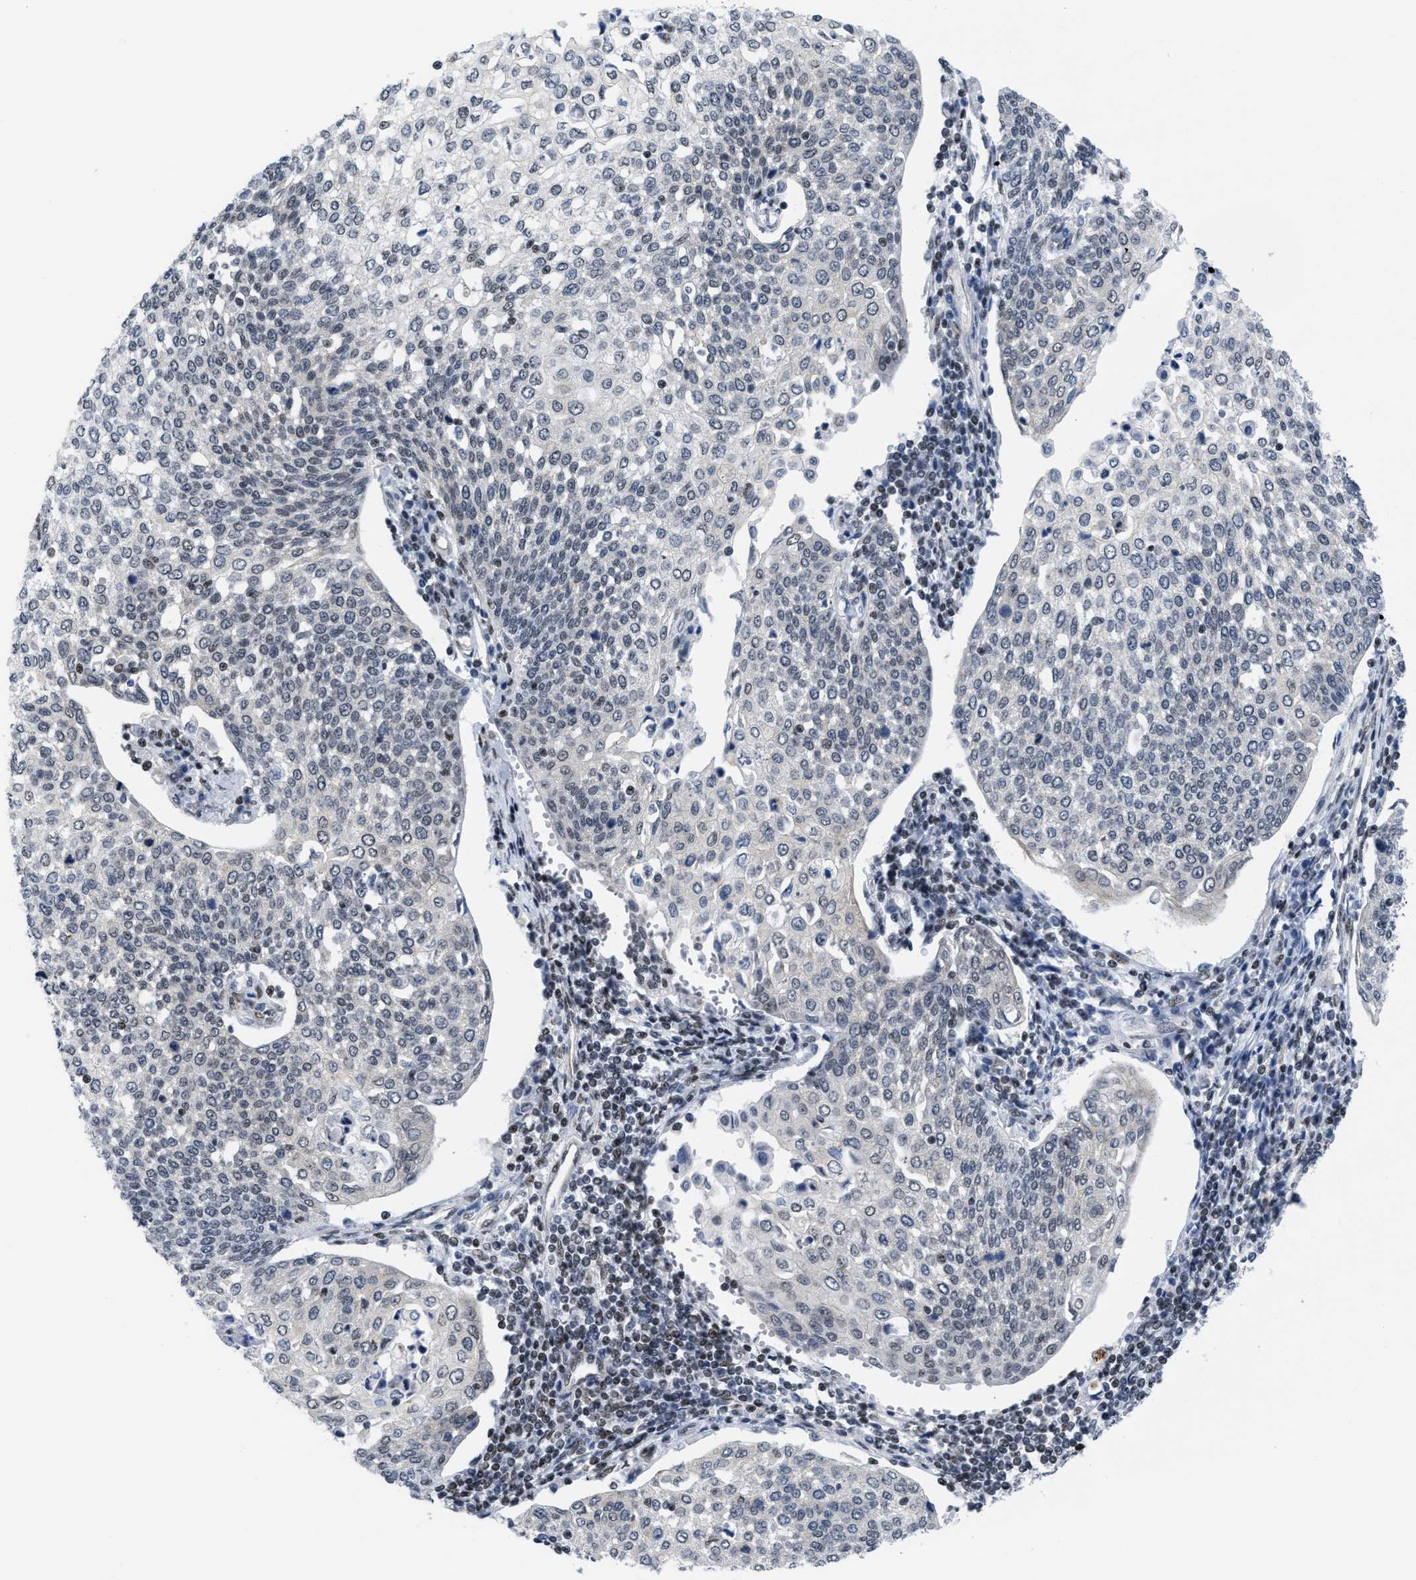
{"staining": {"intensity": "negative", "quantity": "none", "location": "none"}, "tissue": "cervical cancer", "cell_type": "Tumor cells", "image_type": "cancer", "snomed": [{"axis": "morphology", "description": "Squamous cell carcinoma, NOS"}, {"axis": "topography", "description": "Cervix"}], "caption": "Tumor cells show no significant protein expression in squamous cell carcinoma (cervical). Brightfield microscopy of immunohistochemistry stained with DAB (brown) and hematoxylin (blue), captured at high magnification.", "gene": "MIER1", "patient": {"sex": "female", "age": 34}}